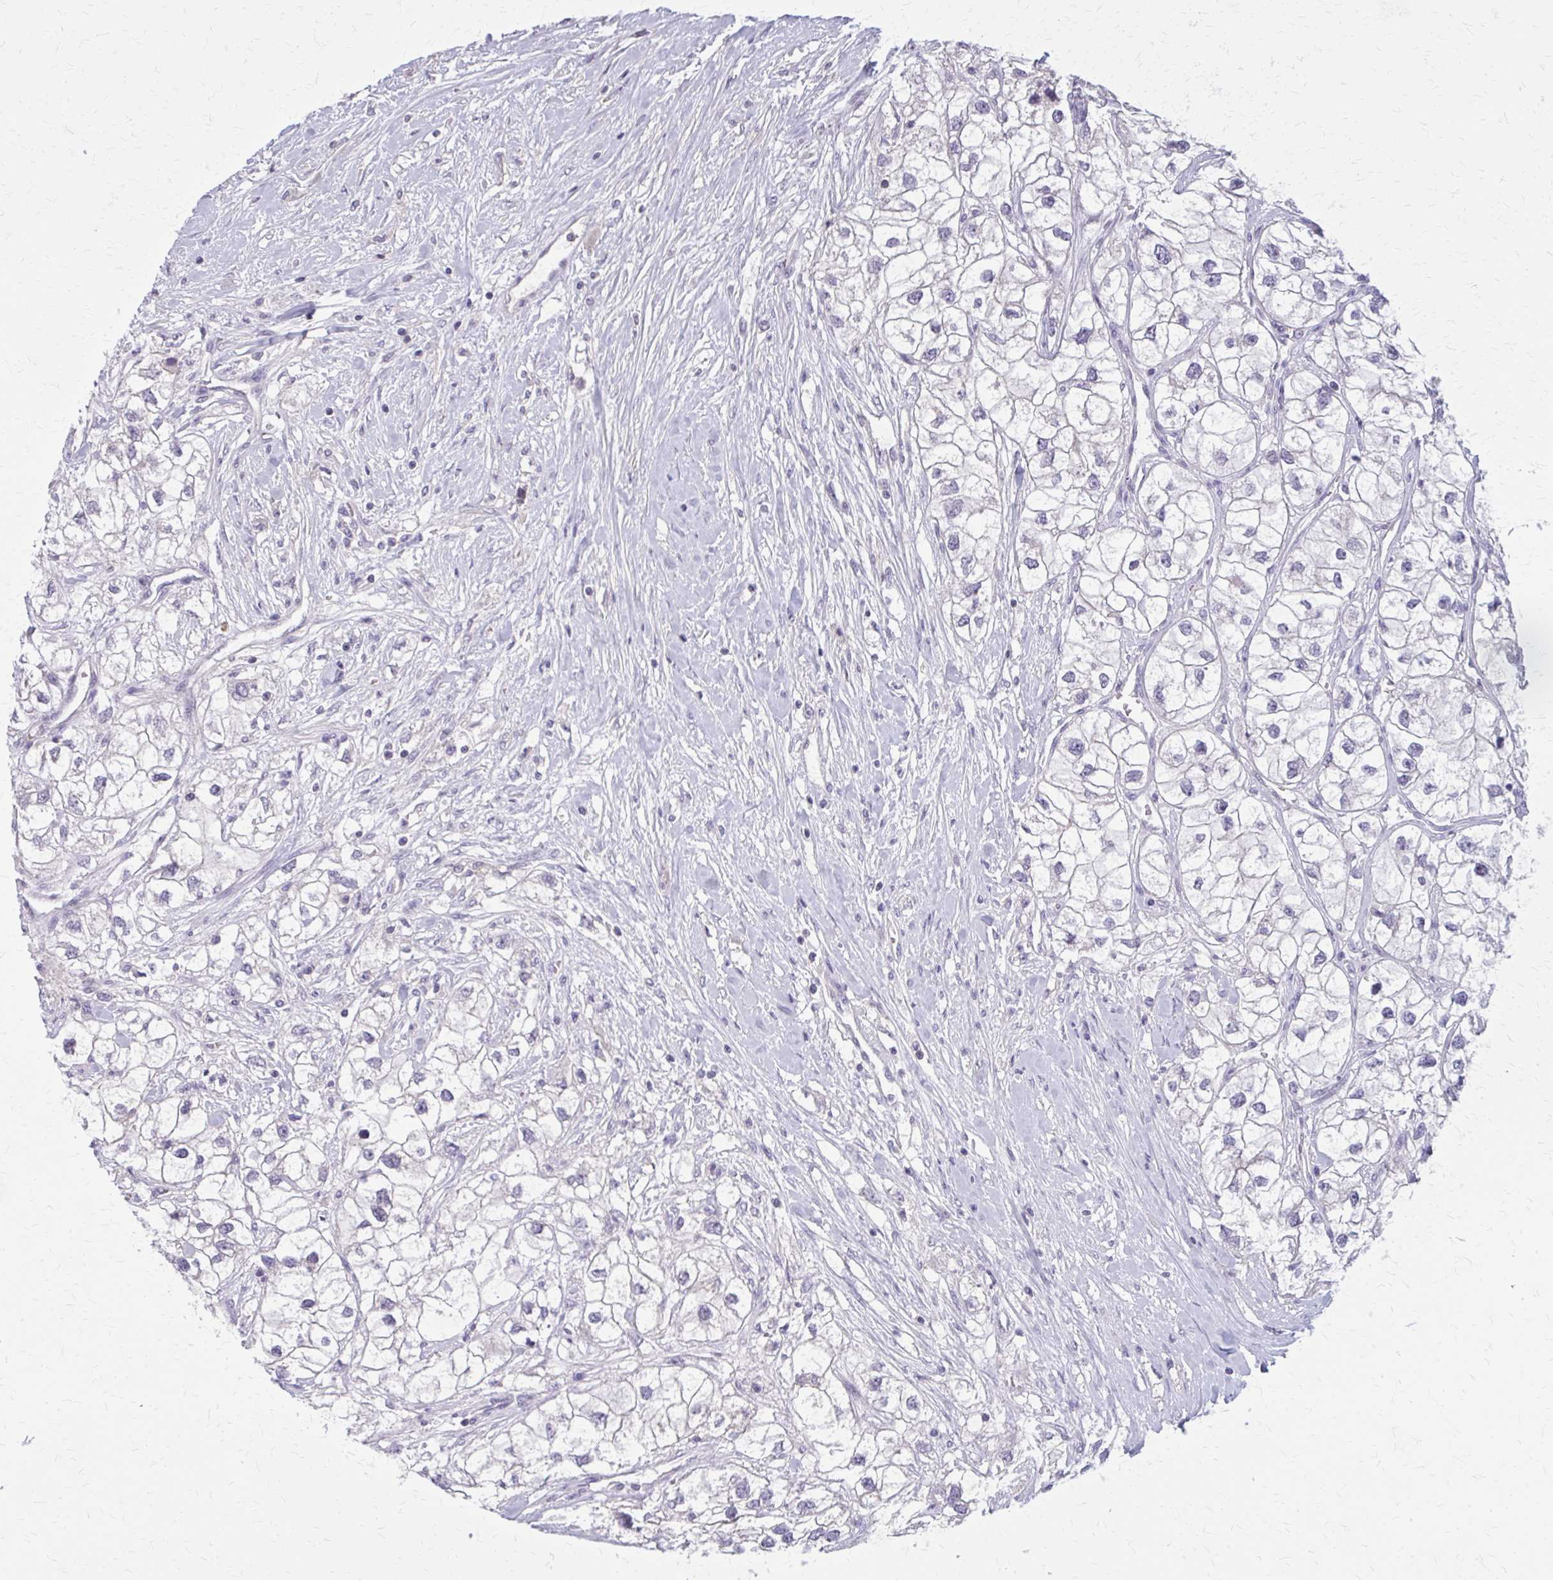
{"staining": {"intensity": "negative", "quantity": "none", "location": "none"}, "tissue": "renal cancer", "cell_type": "Tumor cells", "image_type": "cancer", "snomed": [{"axis": "morphology", "description": "Adenocarcinoma, NOS"}, {"axis": "topography", "description": "Kidney"}], "caption": "Immunohistochemistry of renal adenocarcinoma reveals no expression in tumor cells. Brightfield microscopy of immunohistochemistry (IHC) stained with DAB (brown) and hematoxylin (blue), captured at high magnification.", "gene": "OR4A47", "patient": {"sex": "male", "age": 59}}